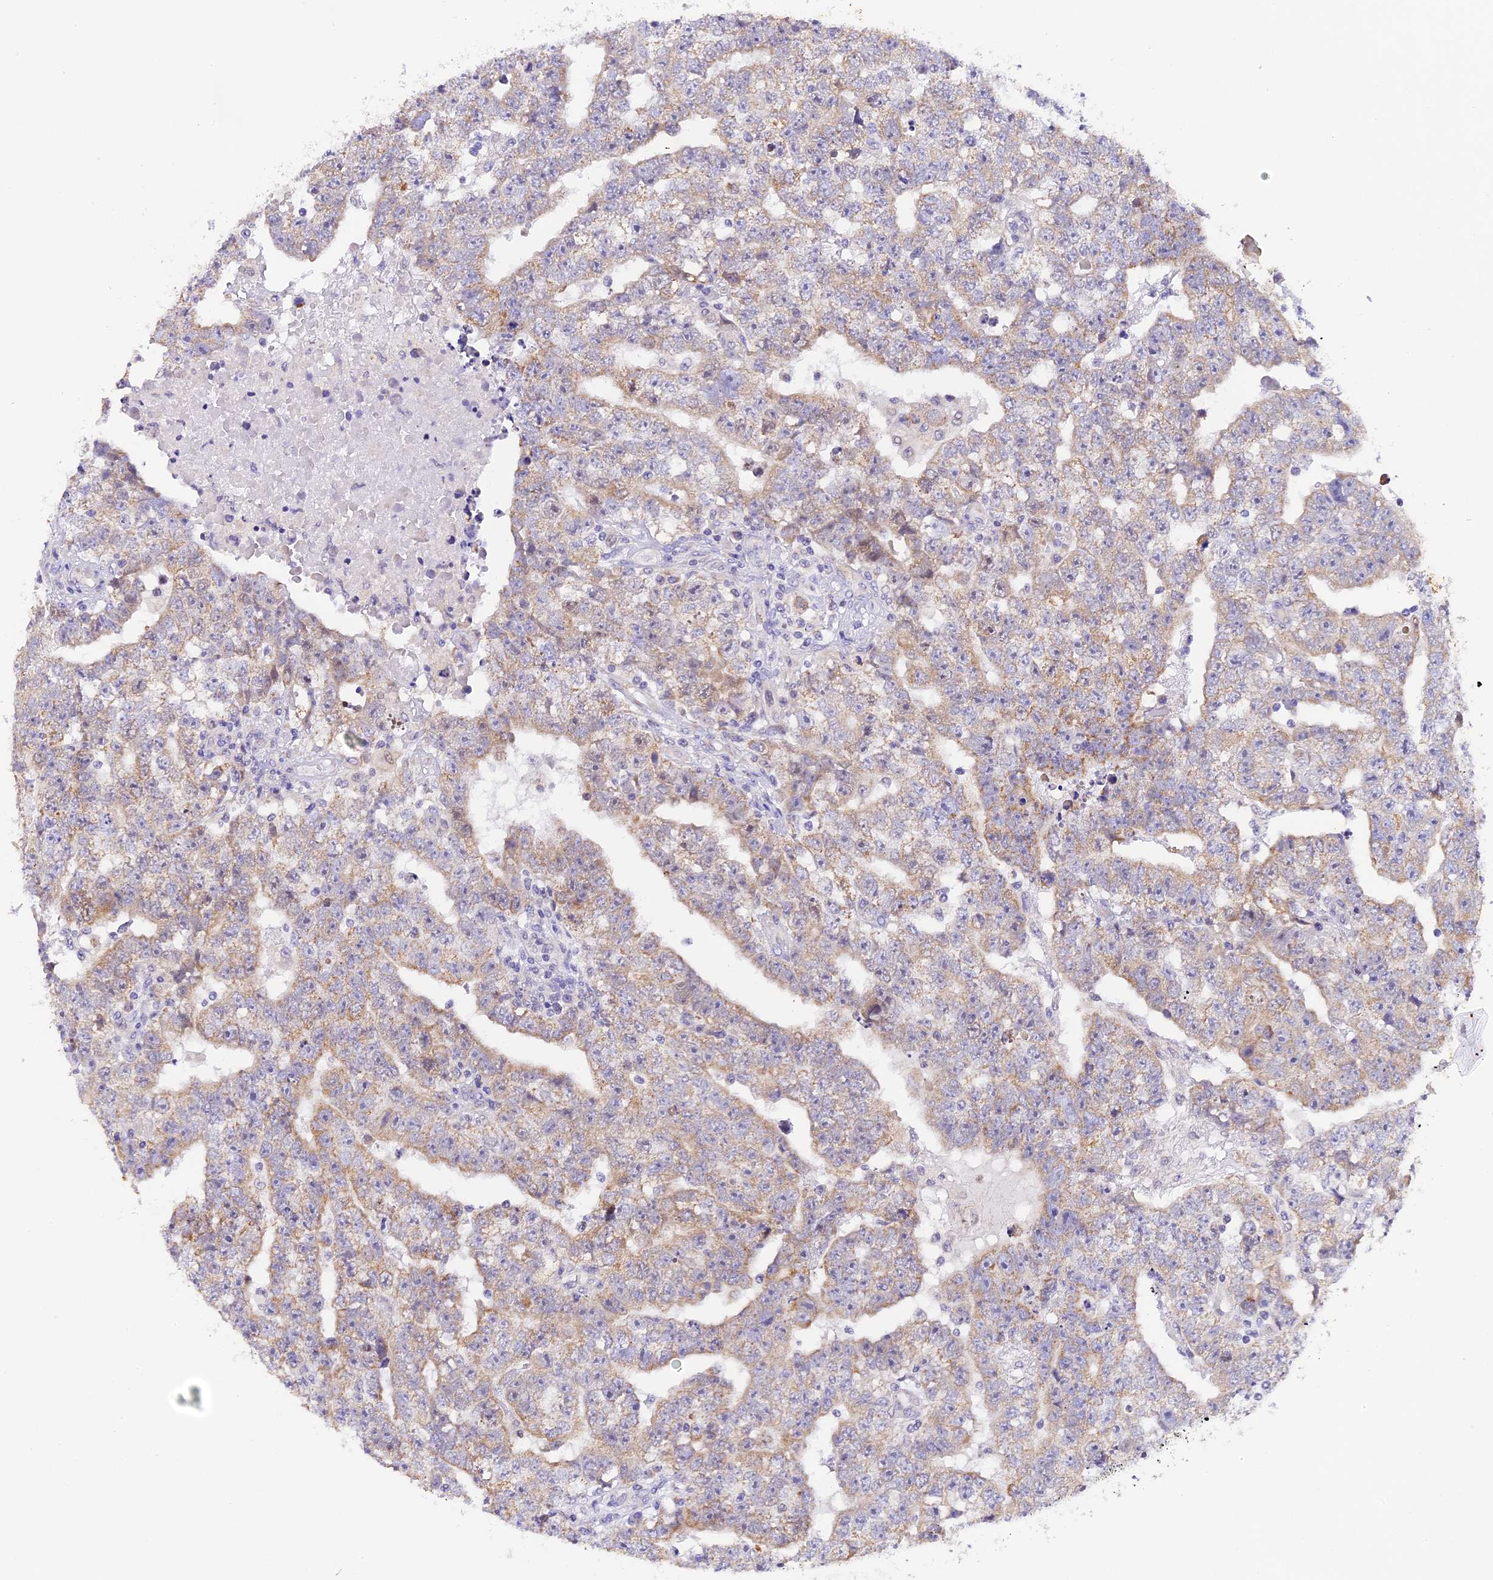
{"staining": {"intensity": "weak", "quantity": "25%-75%", "location": "cytoplasmic/membranous"}, "tissue": "testis cancer", "cell_type": "Tumor cells", "image_type": "cancer", "snomed": [{"axis": "morphology", "description": "Carcinoma, Embryonal, NOS"}, {"axis": "topography", "description": "Testis"}], "caption": "A high-resolution photomicrograph shows immunohistochemistry (IHC) staining of testis embryonal carcinoma, which shows weak cytoplasmic/membranous staining in about 25%-75% of tumor cells.", "gene": "PKIA", "patient": {"sex": "male", "age": 25}}